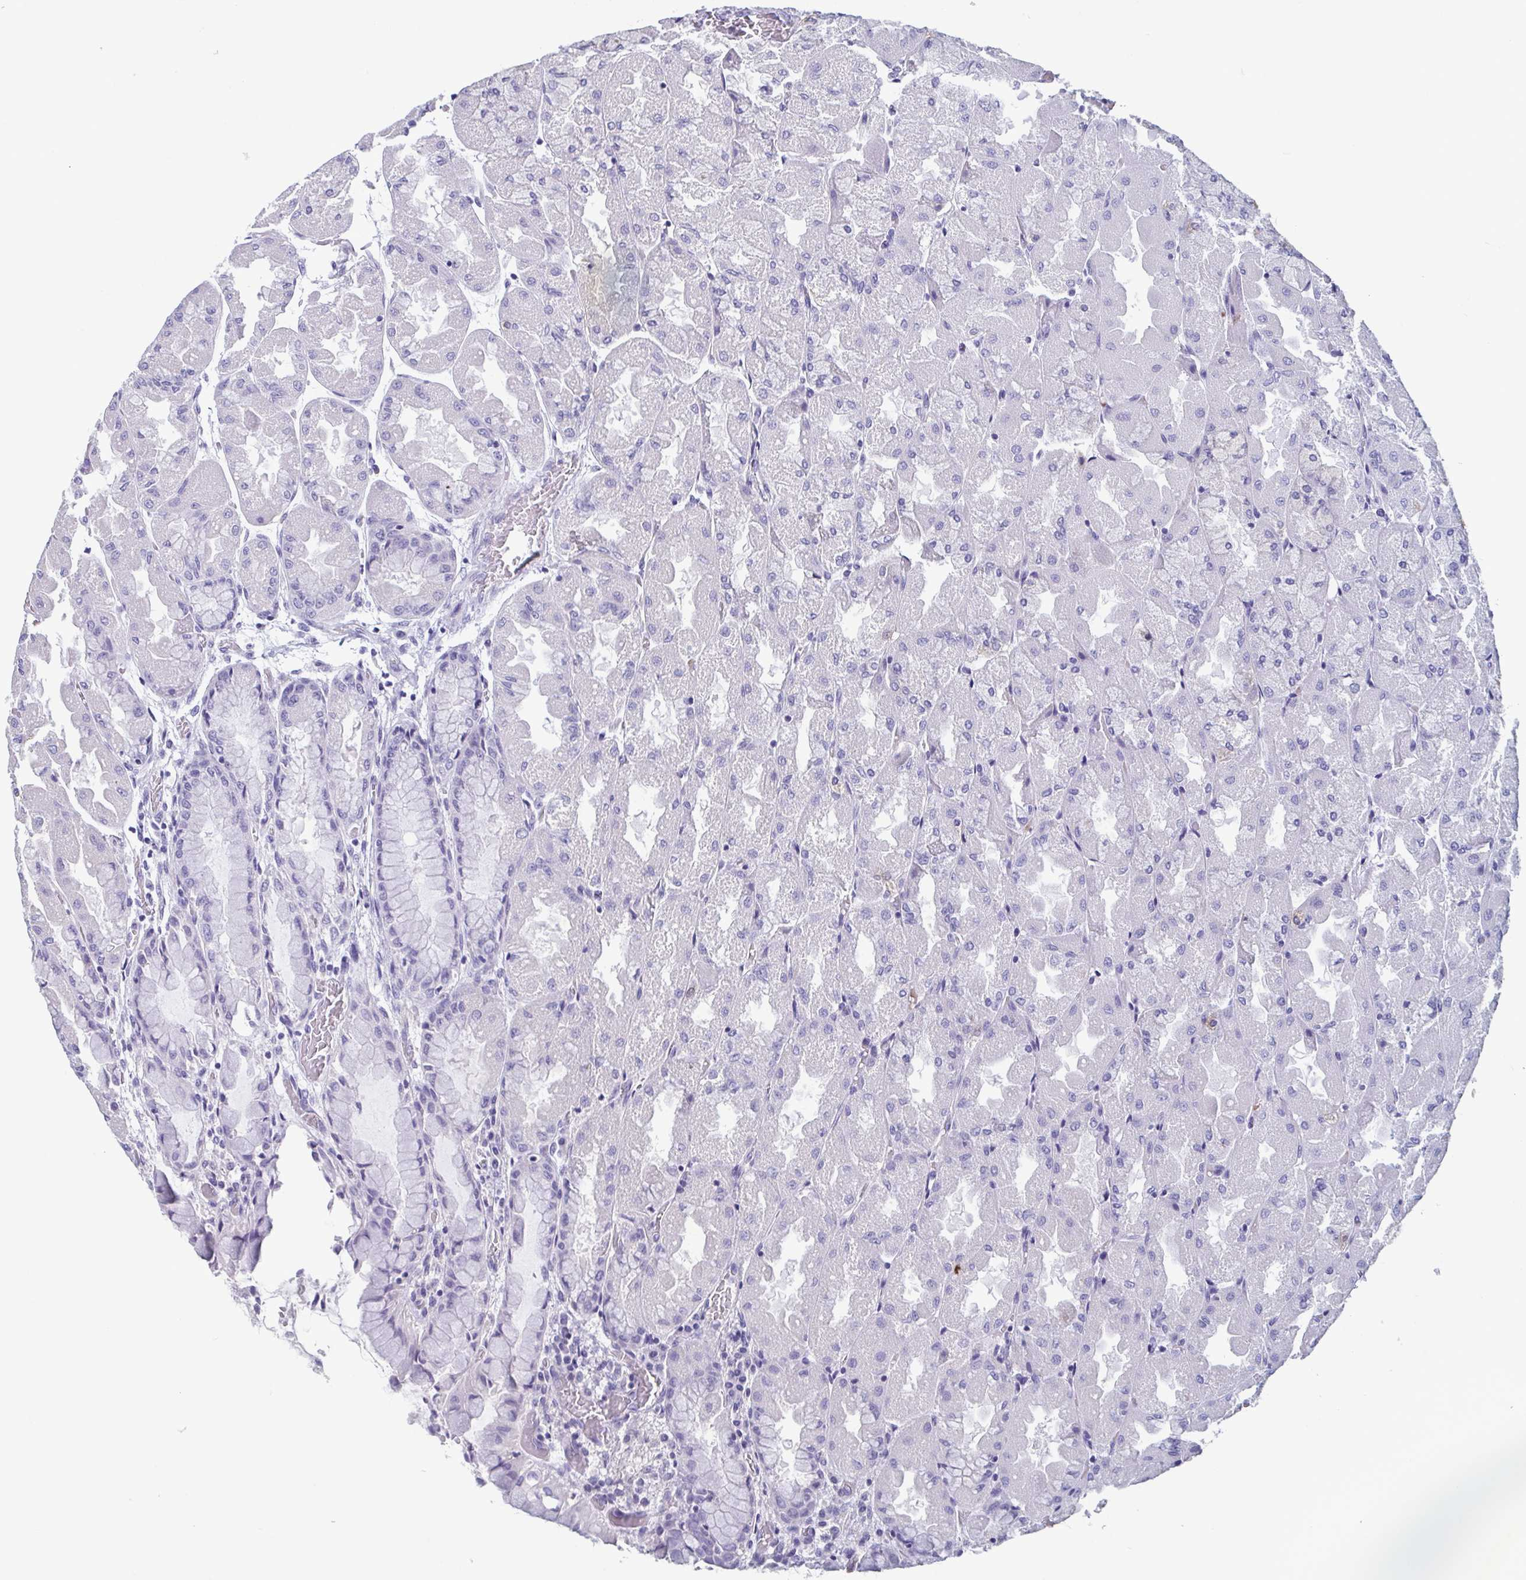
{"staining": {"intensity": "negative", "quantity": "none", "location": "none"}, "tissue": "stomach", "cell_type": "Glandular cells", "image_type": "normal", "snomed": [{"axis": "morphology", "description": "Normal tissue, NOS"}, {"axis": "topography", "description": "Stomach"}], "caption": "An IHC photomicrograph of benign stomach is shown. There is no staining in glandular cells of stomach.", "gene": "MORC4", "patient": {"sex": "female", "age": 61}}